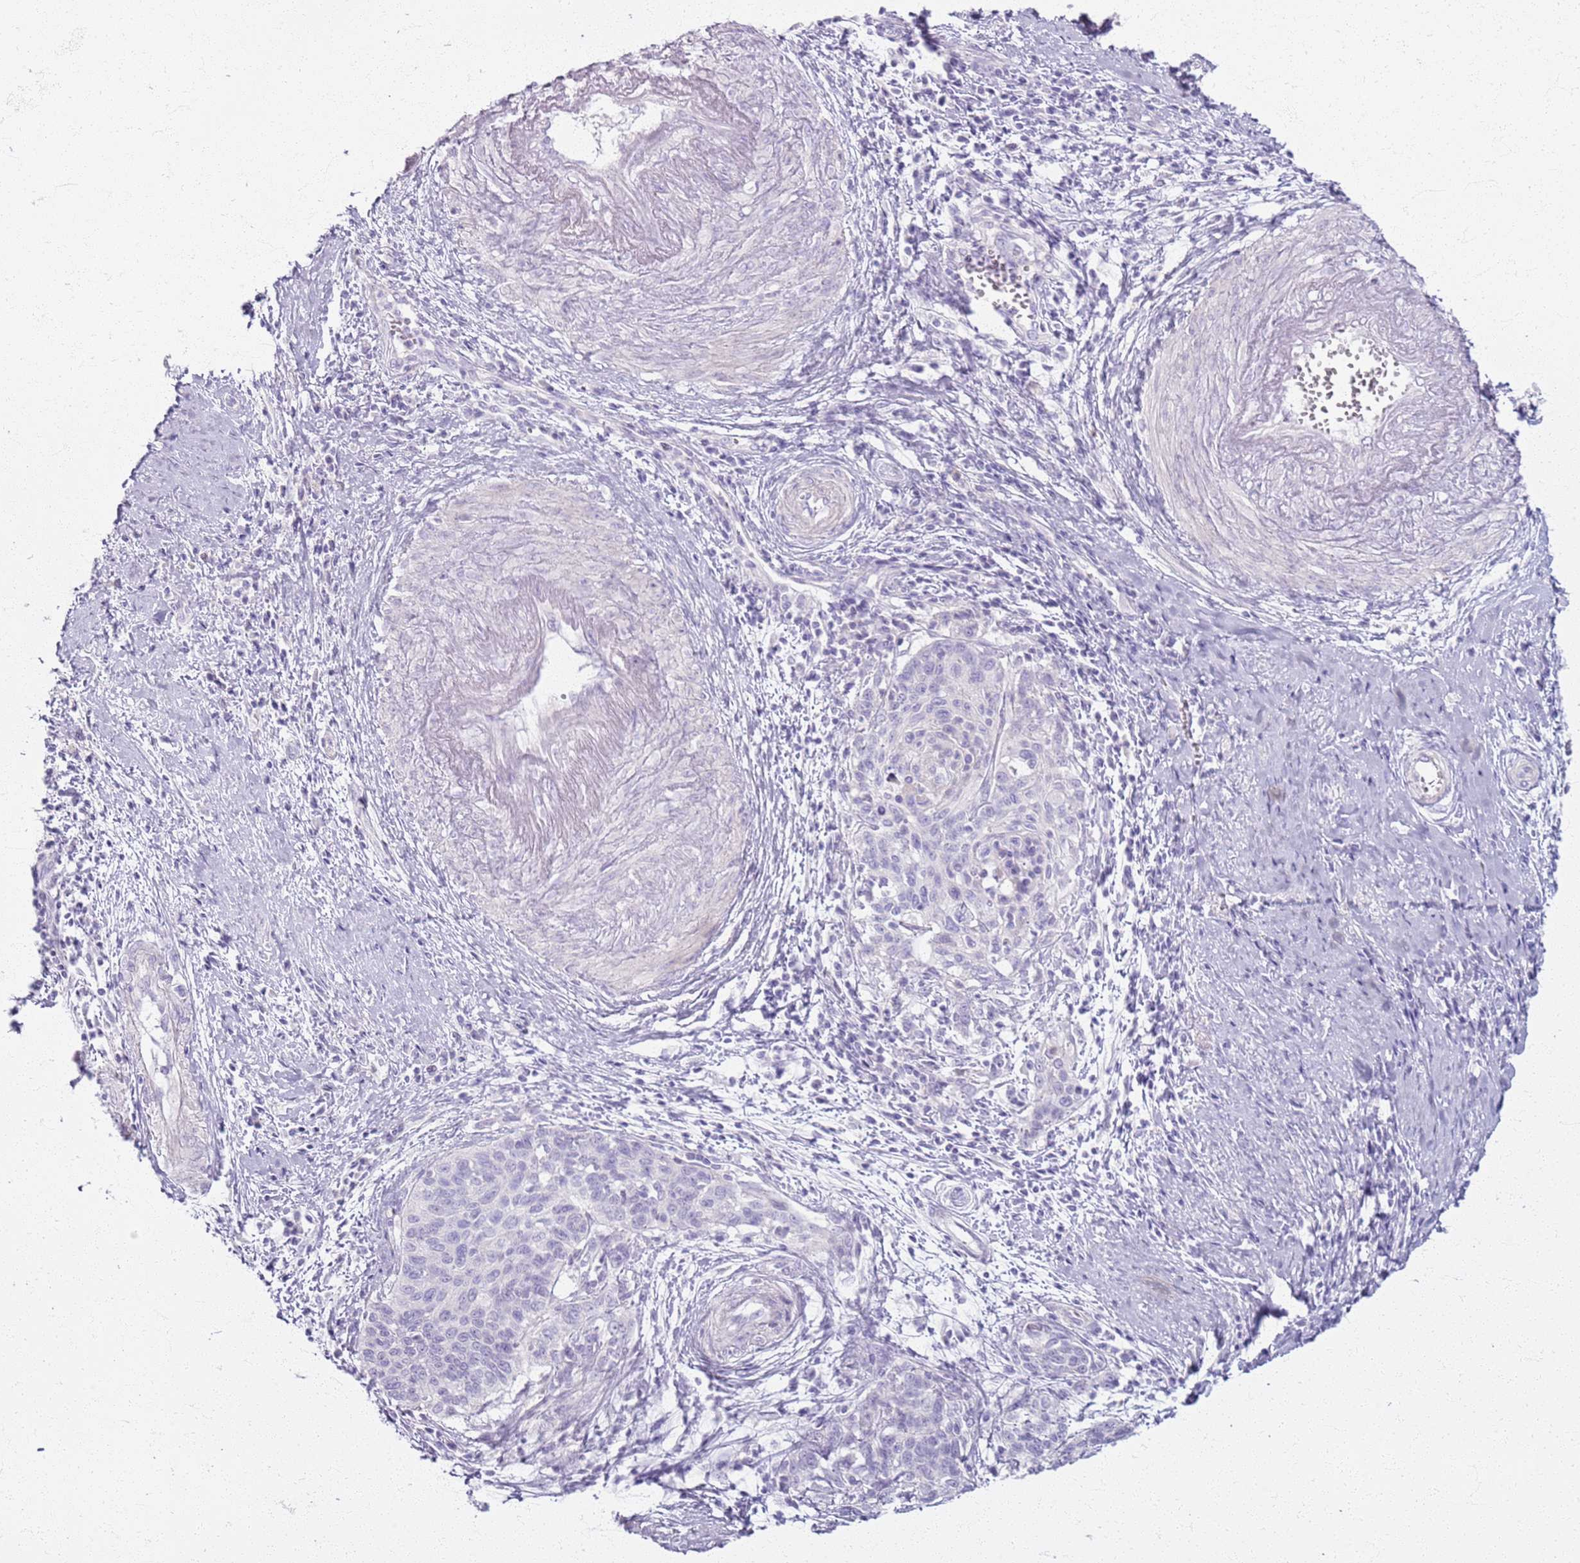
{"staining": {"intensity": "negative", "quantity": "none", "location": "none"}, "tissue": "cervical cancer", "cell_type": "Tumor cells", "image_type": "cancer", "snomed": [{"axis": "morphology", "description": "Squamous cell carcinoma, NOS"}, {"axis": "topography", "description": "Cervix"}], "caption": "DAB (3,3'-diaminobenzidine) immunohistochemical staining of human cervical squamous cell carcinoma displays no significant positivity in tumor cells. (Stains: DAB (3,3'-diaminobenzidine) immunohistochemistry with hematoxylin counter stain, Microscopy: brightfield microscopy at high magnification).", "gene": "CSRP3", "patient": {"sex": "female", "age": 39}}